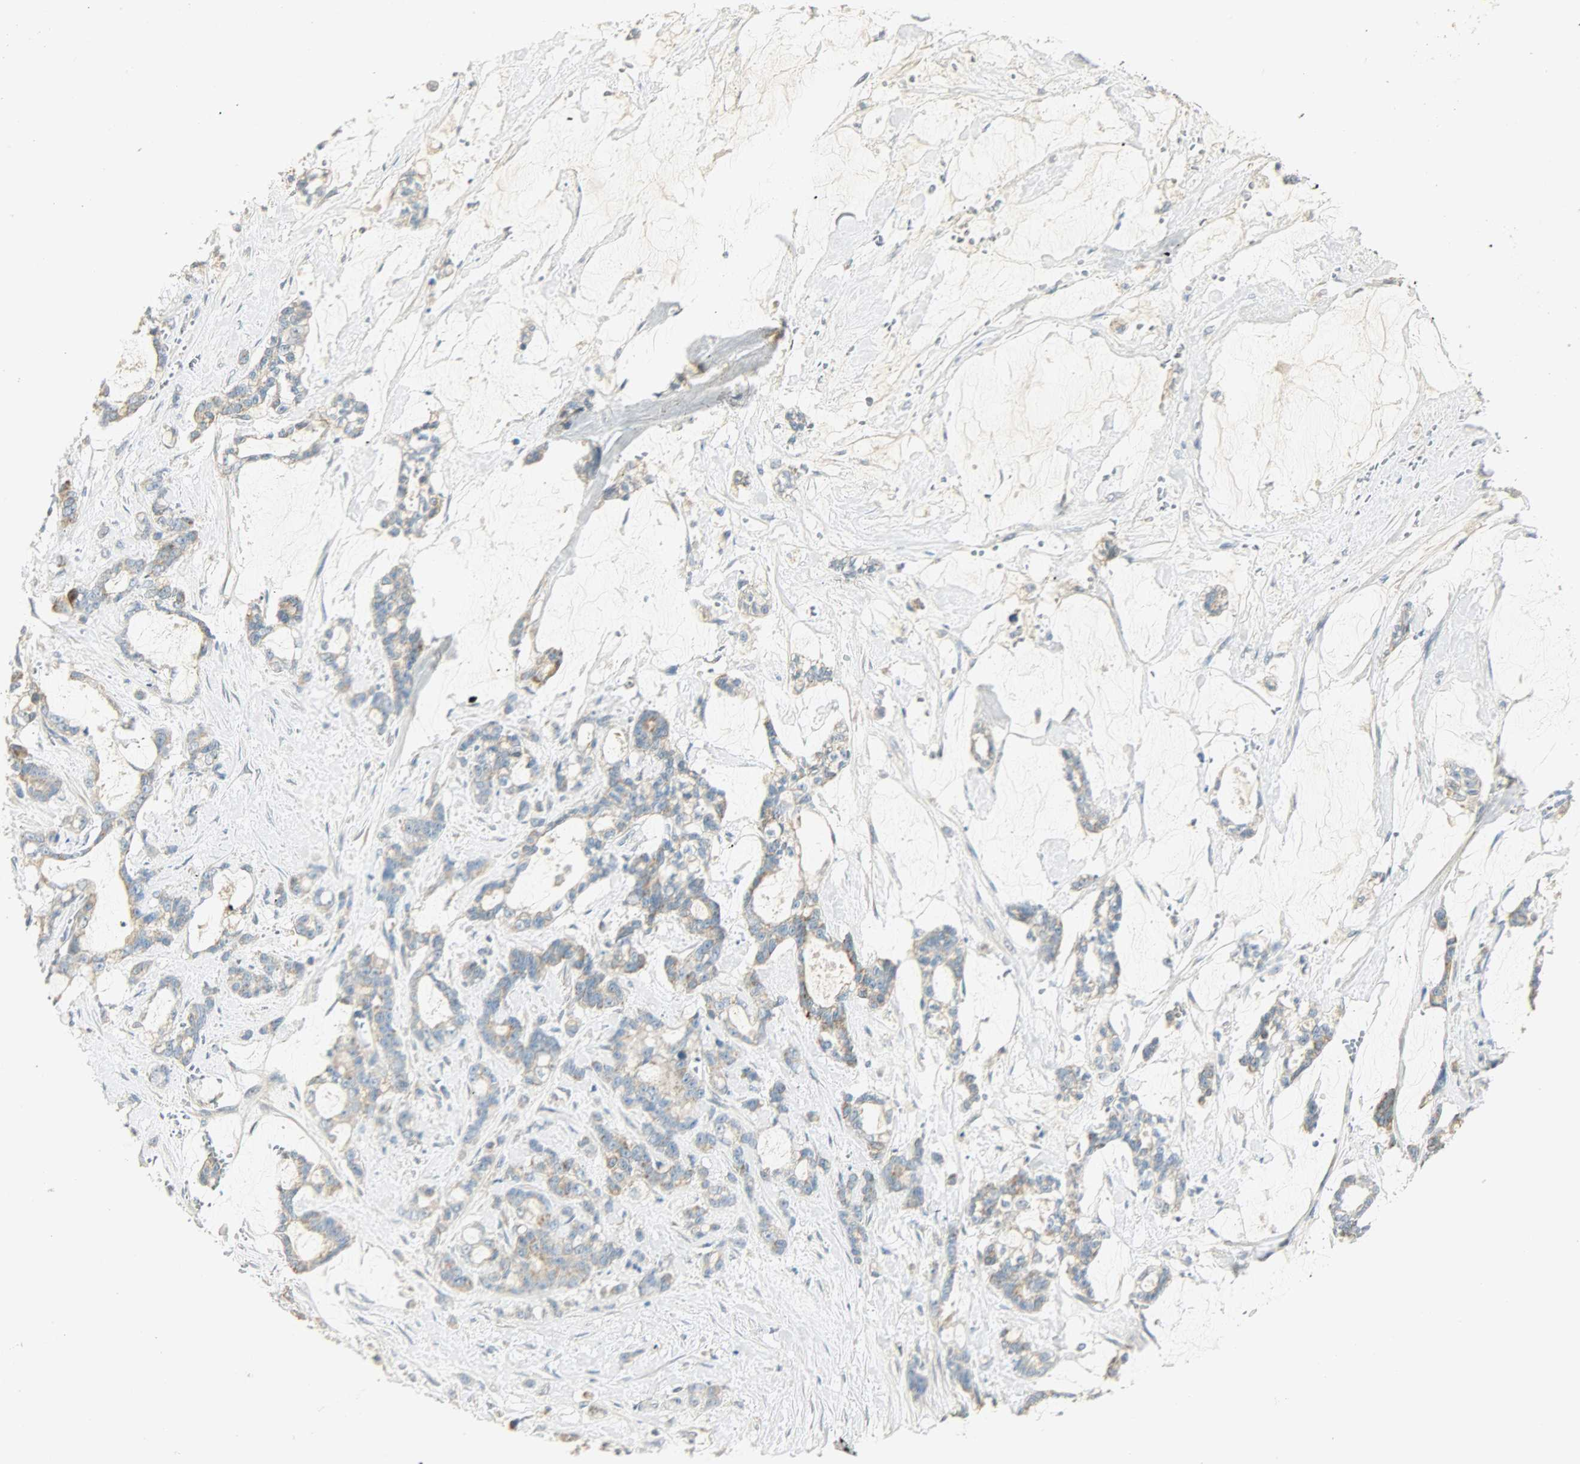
{"staining": {"intensity": "moderate", "quantity": "25%-75%", "location": "cytoplasmic/membranous"}, "tissue": "pancreatic cancer", "cell_type": "Tumor cells", "image_type": "cancer", "snomed": [{"axis": "morphology", "description": "Adenocarcinoma, NOS"}, {"axis": "topography", "description": "Pancreas"}], "caption": "Moderate cytoplasmic/membranous positivity for a protein is seen in approximately 25%-75% of tumor cells of adenocarcinoma (pancreatic) using immunohistochemistry (IHC).", "gene": "NNT", "patient": {"sex": "female", "age": 73}}